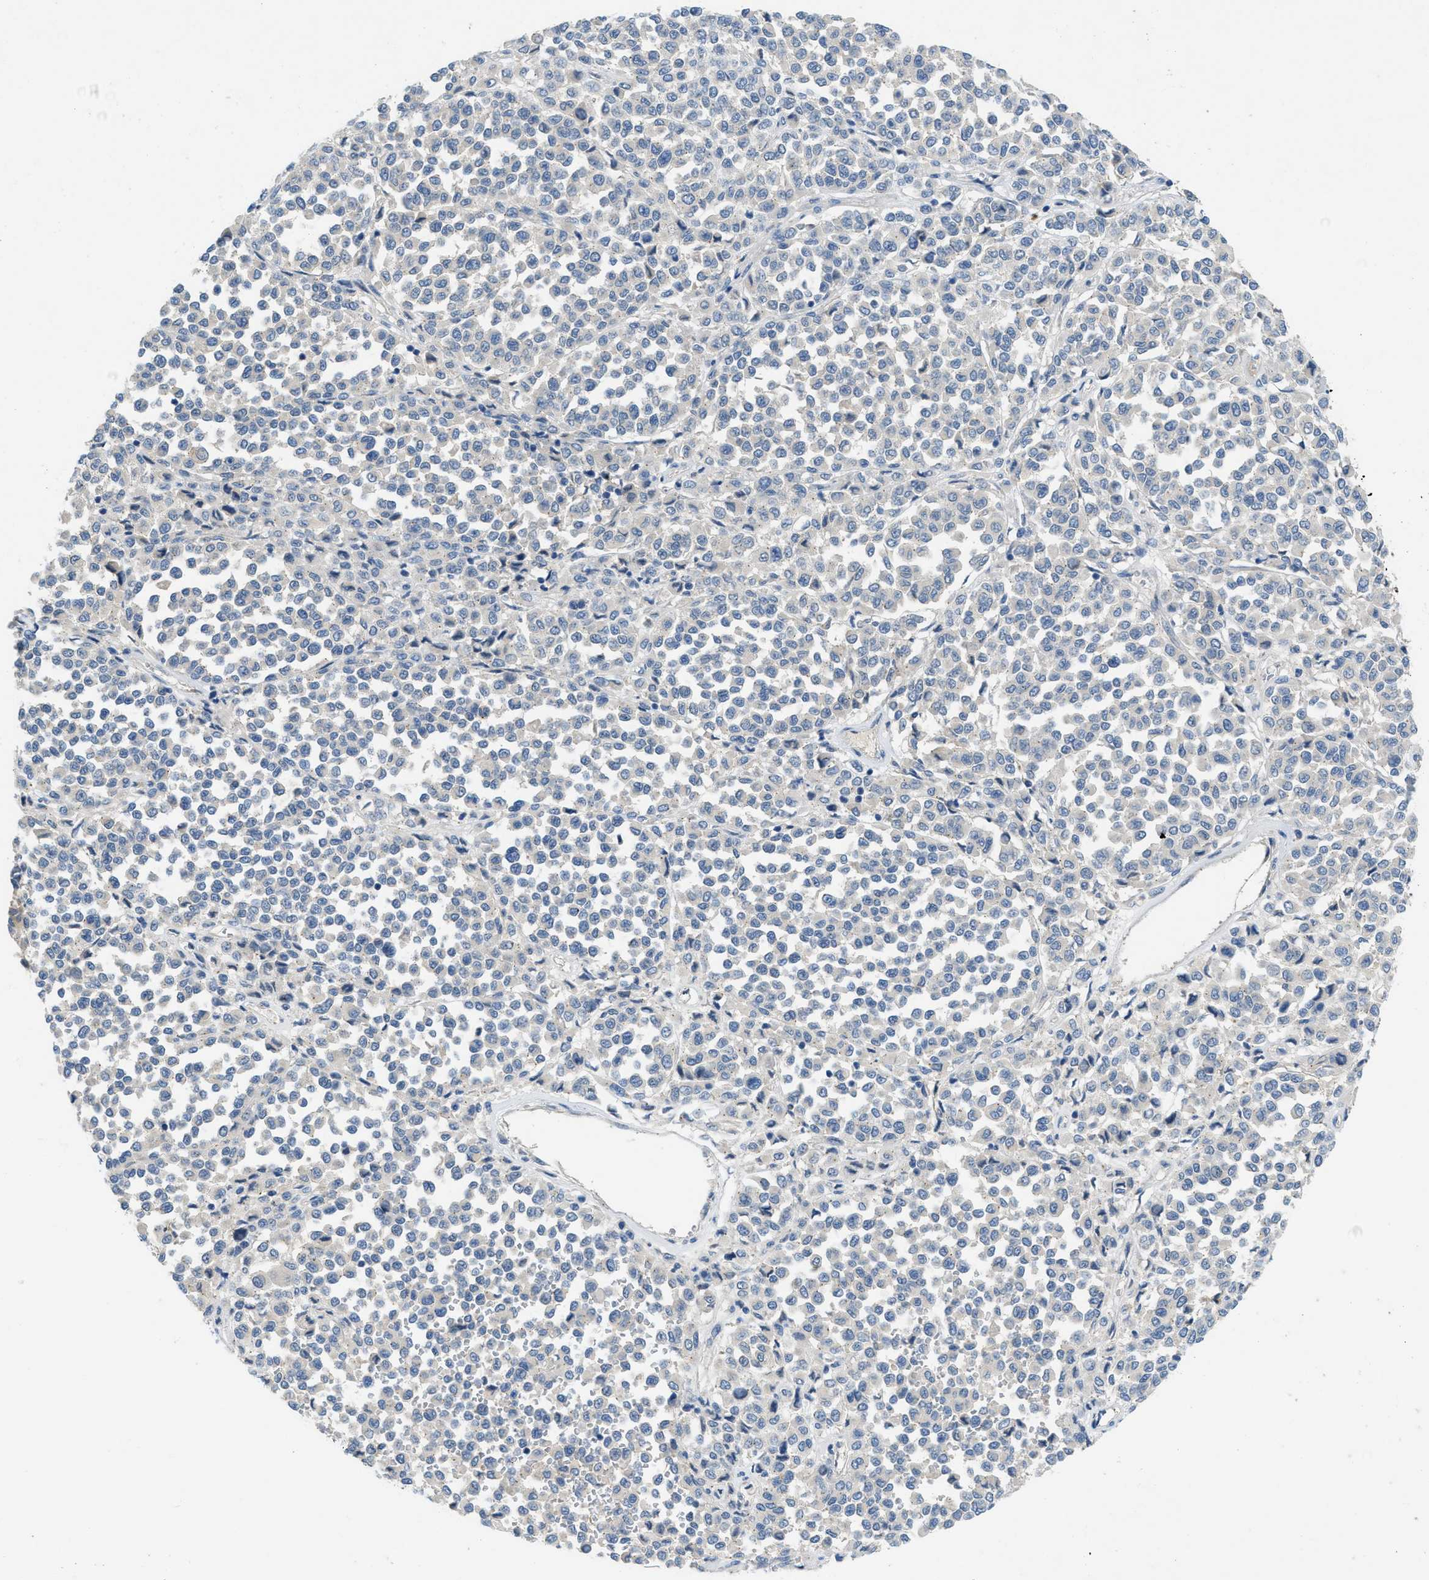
{"staining": {"intensity": "negative", "quantity": "none", "location": "none"}, "tissue": "melanoma", "cell_type": "Tumor cells", "image_type": "cancer", "snomed": [{"axis": "morphology", "description": "Malignant melanoma, Metastatic site"}, {"axis": "topography", "description": "Pancreas"}], "caption": "Malignant melanoma (metastatic site) stained for a protein using immunohistochemistry displays no expression tumor cells.", "gene": "RIPK2", "patient": {"sex": "female", "age": 30}}